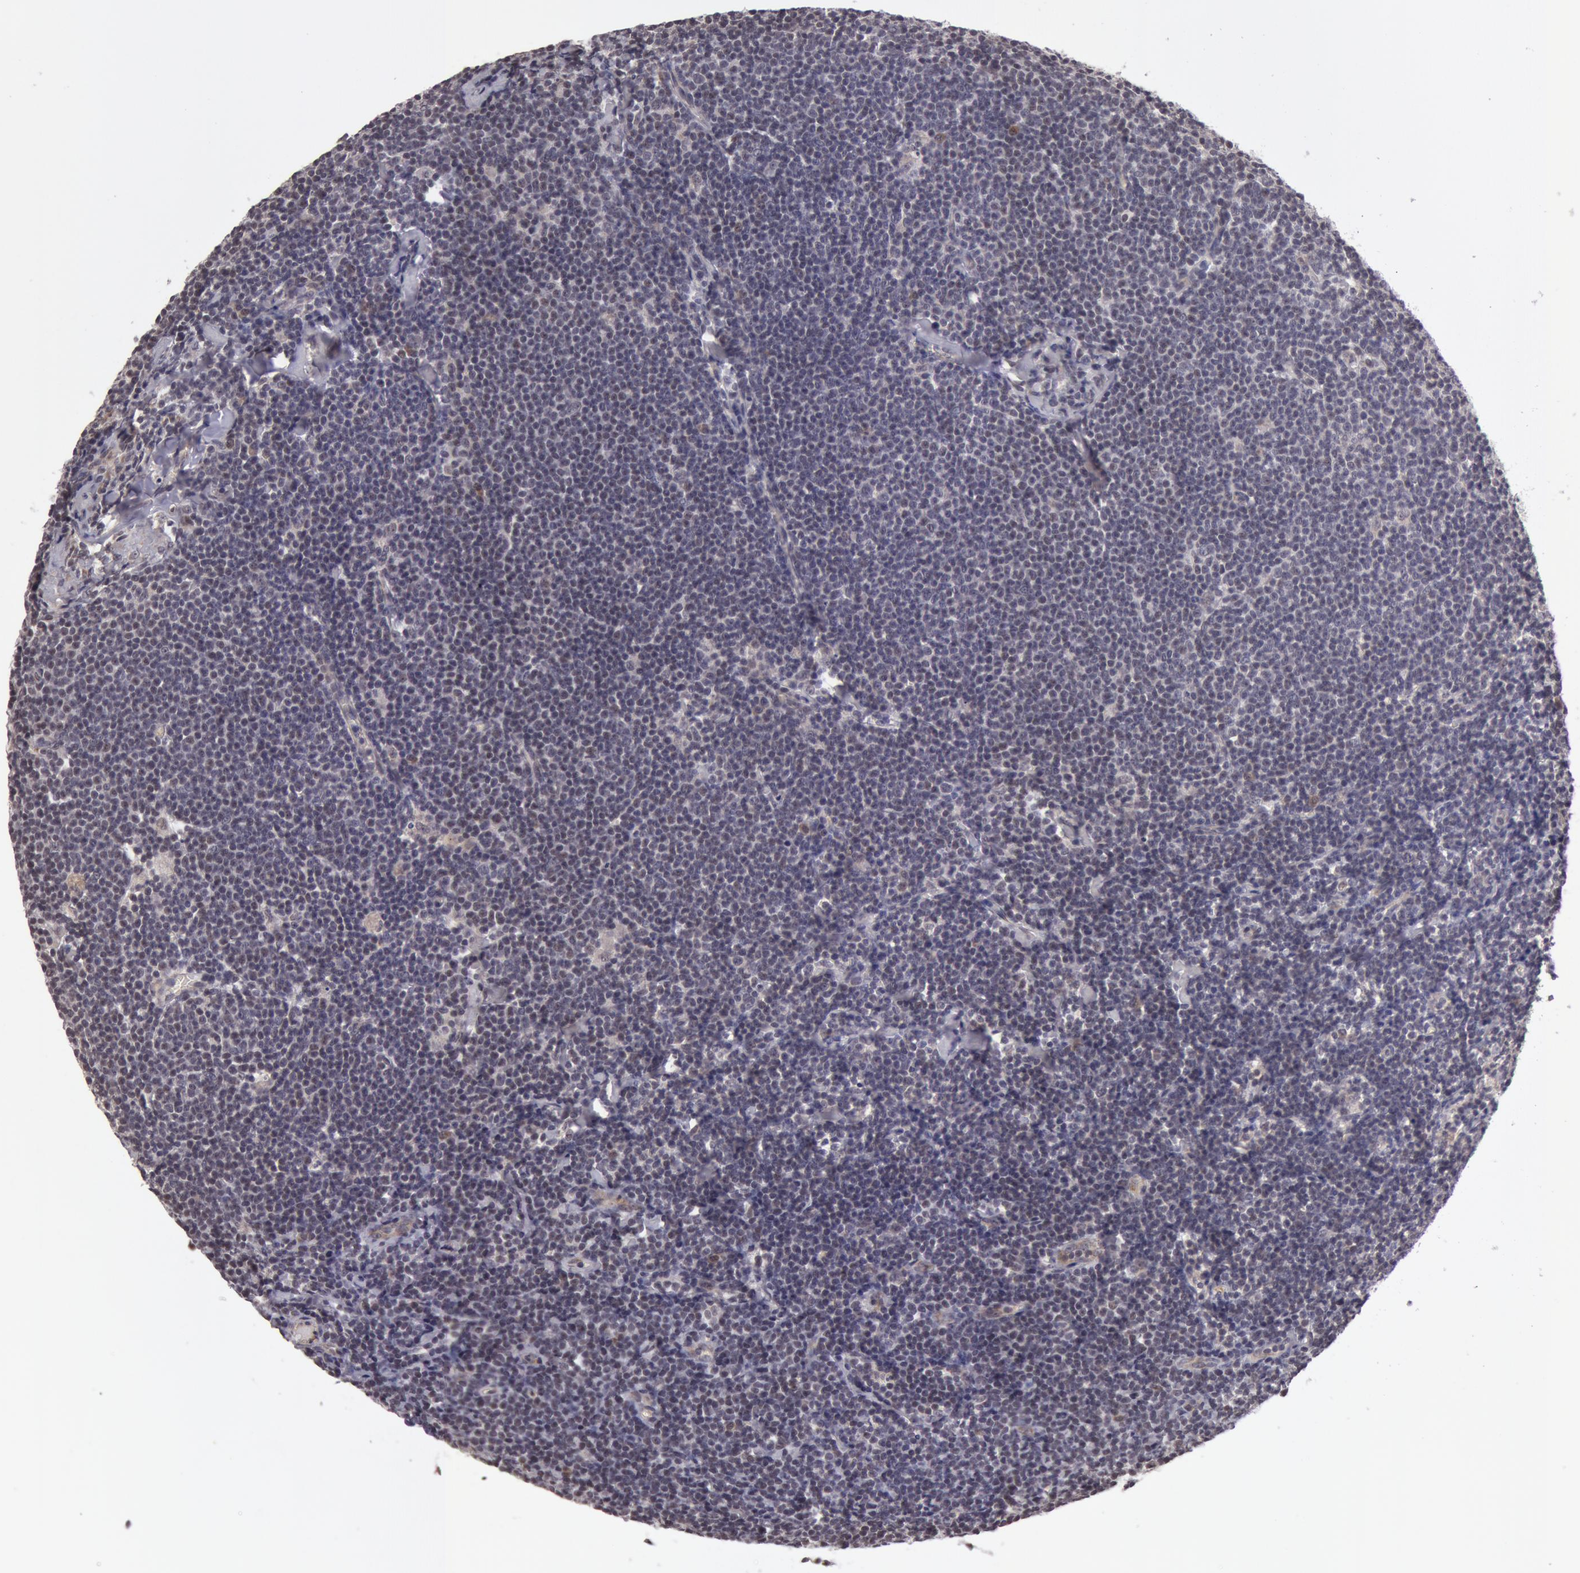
{"staining": {"intensity": "negative", "quantity": "none", "location": "none"}, "tissue": "lymphoma", "cell_type": "Tumor cells", "image_type": "cancer", "snomed": [{"axis": "morphology", "description": "Malignant lymphoma, non-Hodgkin's type, Low grade"}, {"axis": "topography", "description": "Lymph node"}], "caption": "Tumor cells are negative for brown protein staining in low-grade malignant lymphoma, non-Hodgkin's type. (IHC, brightfield microscopy, high magnification).", "gene": "SYTL4", "patient": {"sex": "male", "age": 65}}